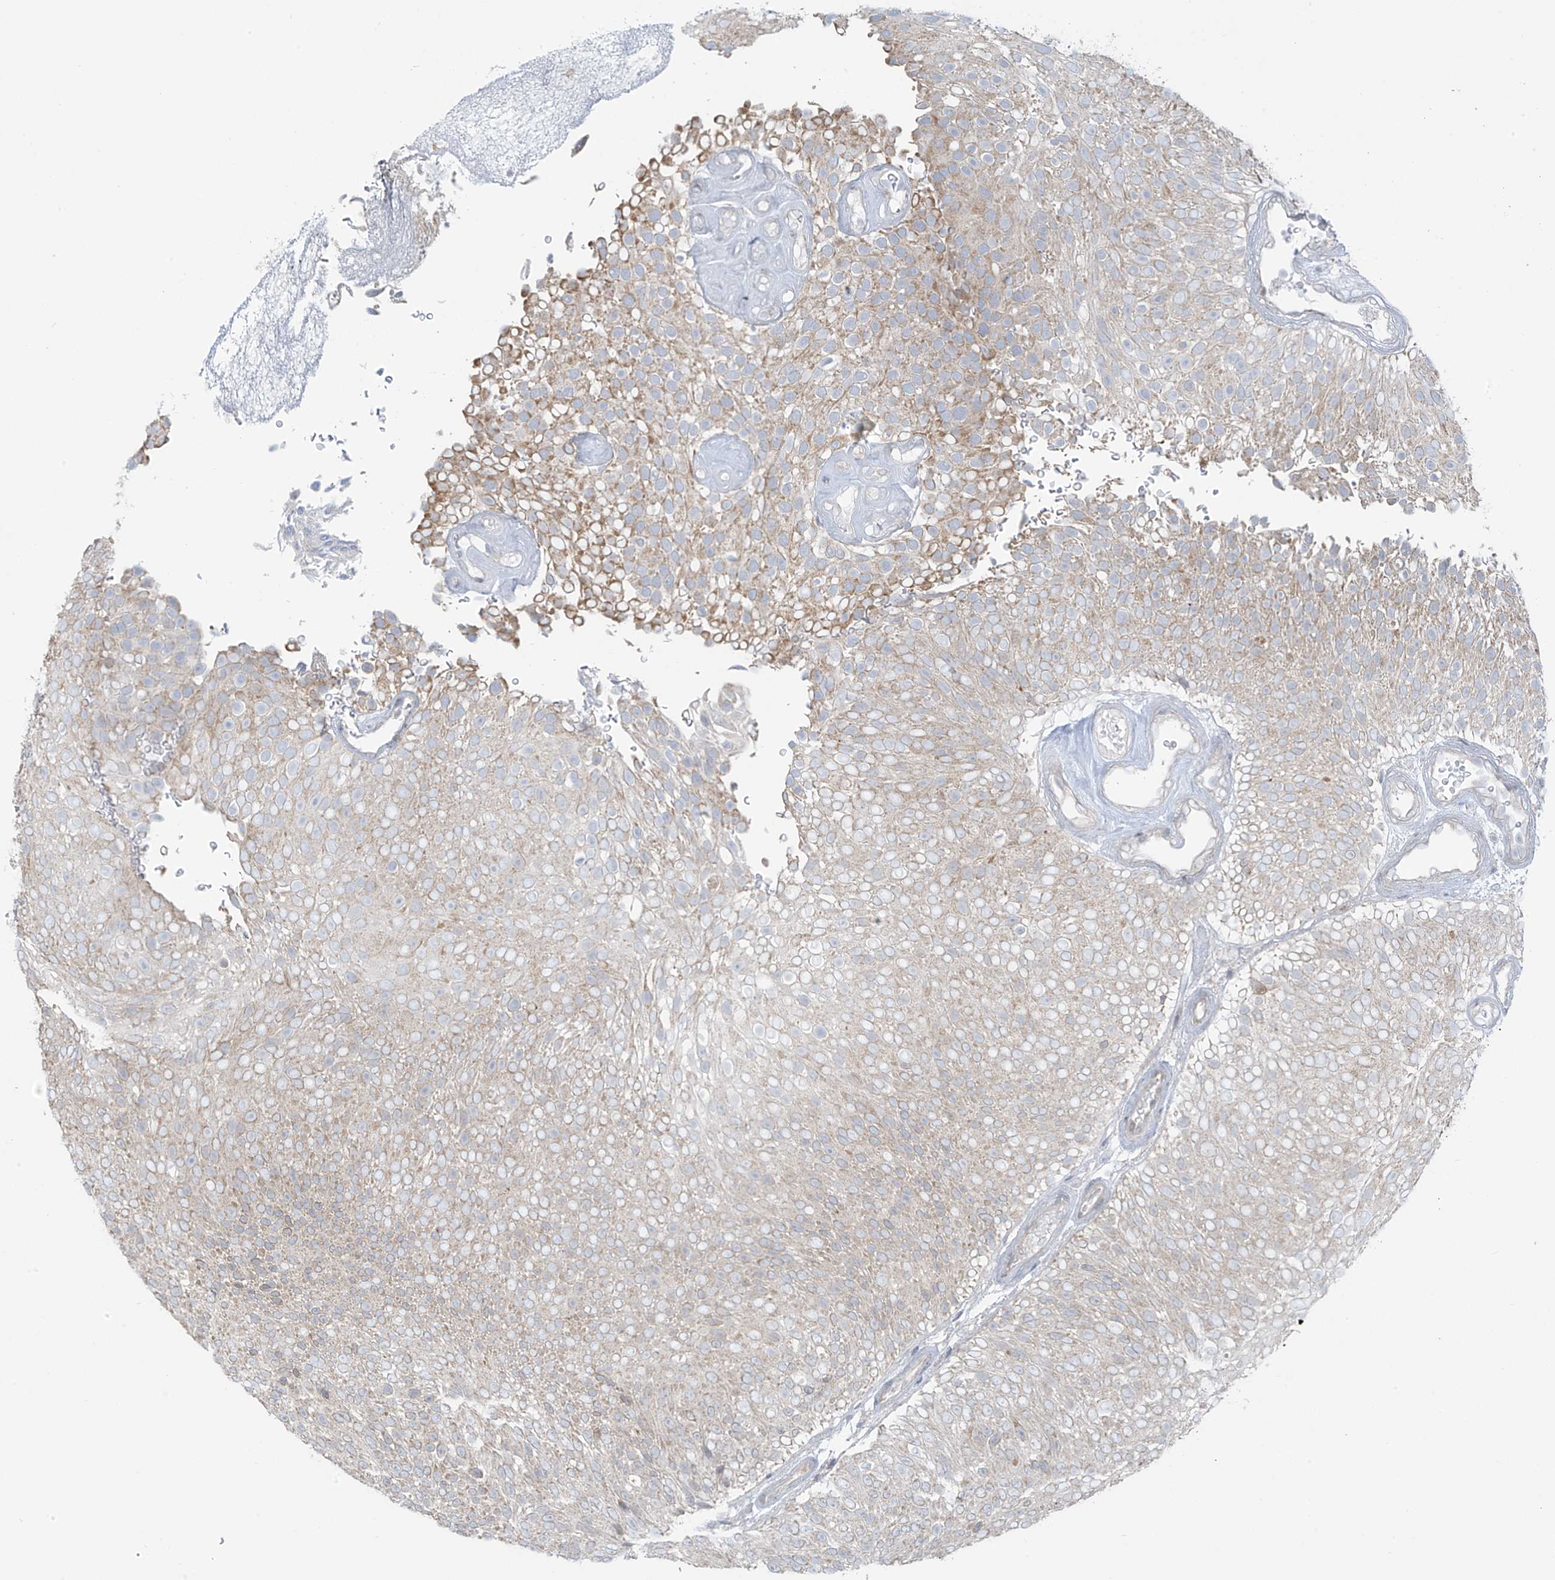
{"staining": {"intensity": "negative", "quantity": "none", "location": "none"}, "tissue": "urothelial cancer", "cell_type": "Tumor cells", "image_type": "cancer", "snomed": [{"axis": "morphology", "description": "Urothelial carcinoma, Low grade"}, {"axis": "topography", "description": "Urinary bladder"}], "caption": "Tumor cells are negative for brown protein staining in urothelial cancer.", "gene": "HDDC2", "patient": {"sex": "male", "age": 78}}